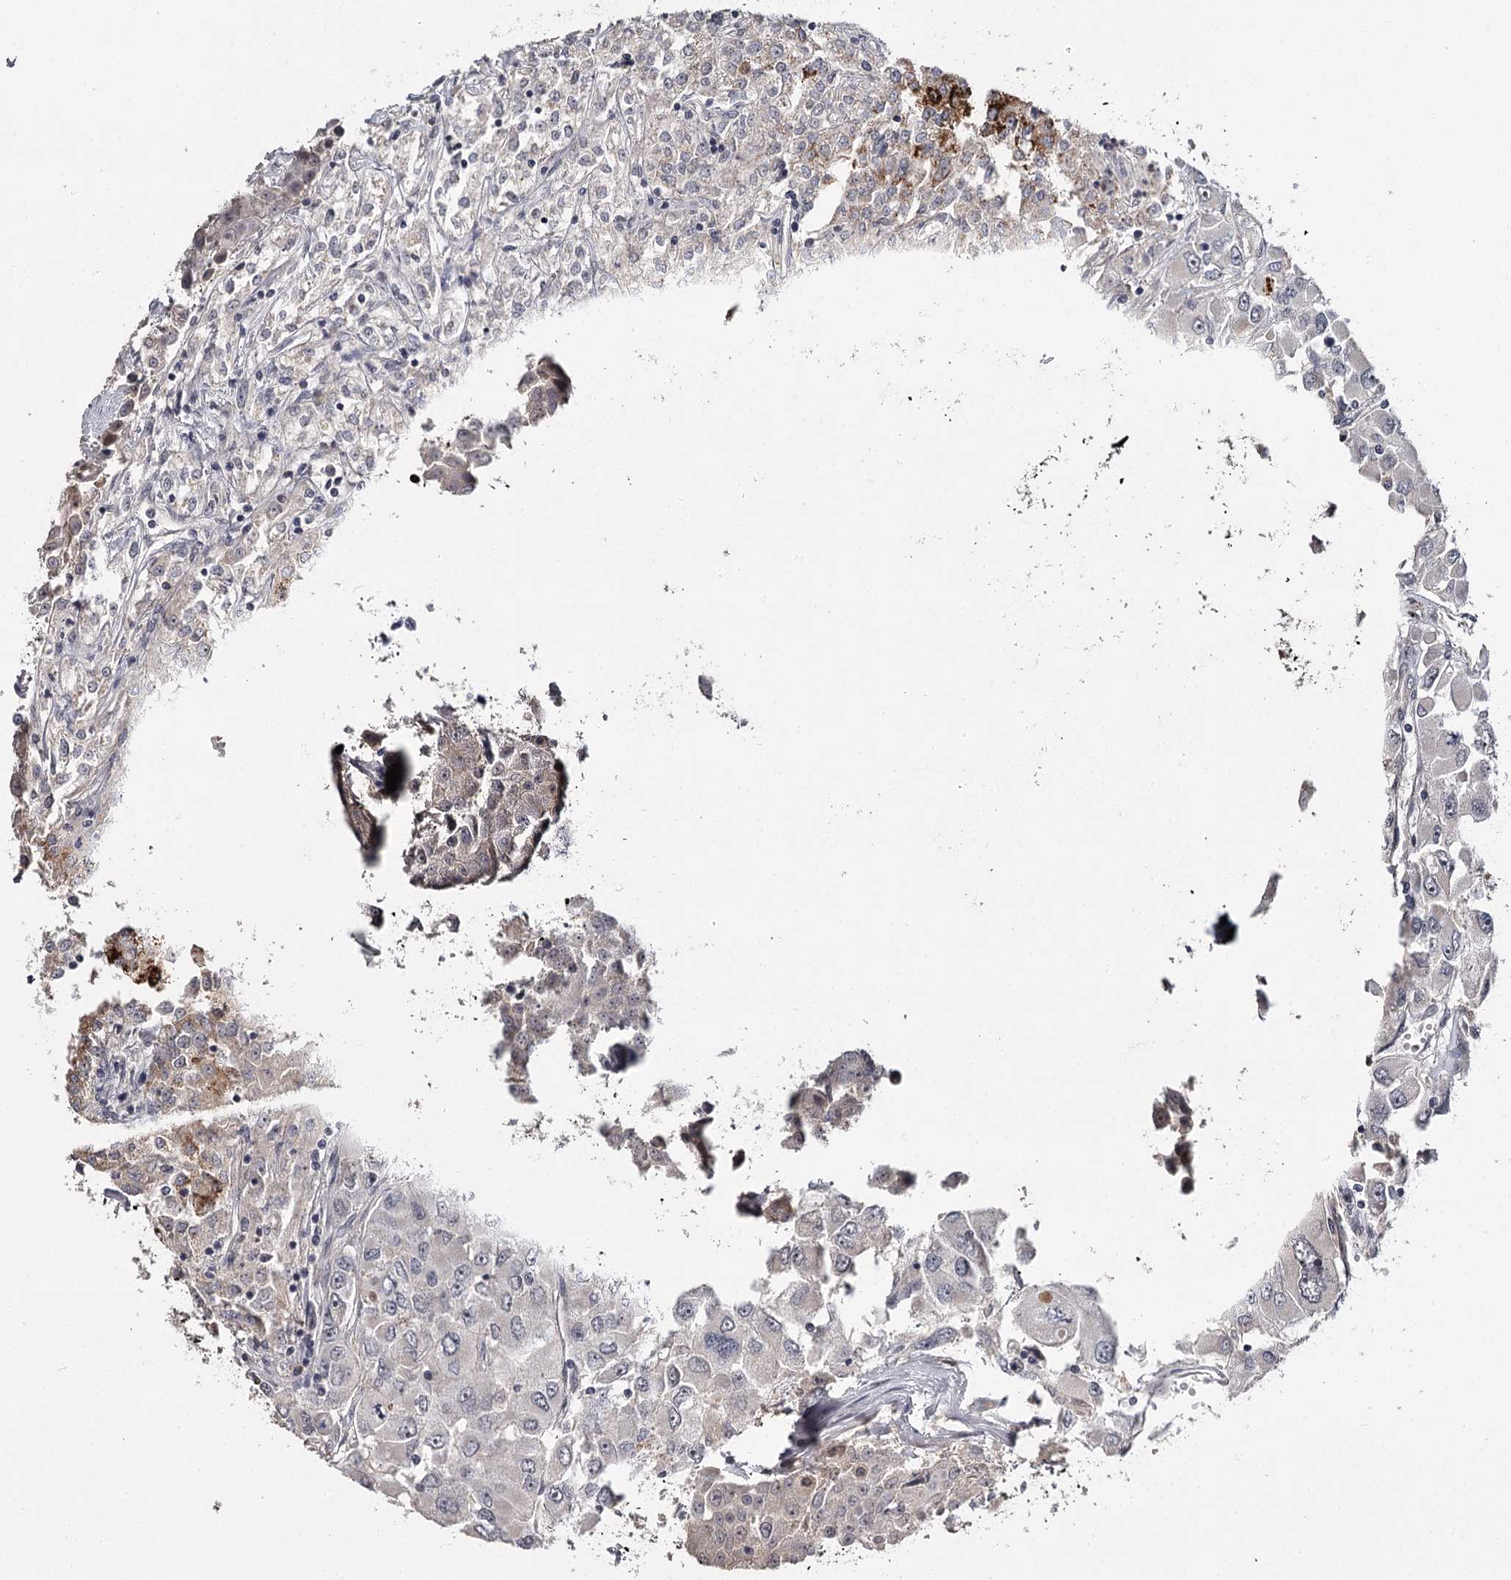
{"staining": {"intensity": "negative", "quantity": "none", "location": "none"}, "tissue": "renal cancer", "cell_type": "Tumor cells", "image_type": "cancer", "snomed": [{"axis": "morphology", "description": "Adenocarcinoma, NOS"}, {"axis": "topography", "description": "Kidney"}], "caption": "The photomicrograph exhibits no staining of tumor cells in adenocarcinoma (renal).", "gene": "CWF19L2", "patient": {"sex": "female", "age": 52}}